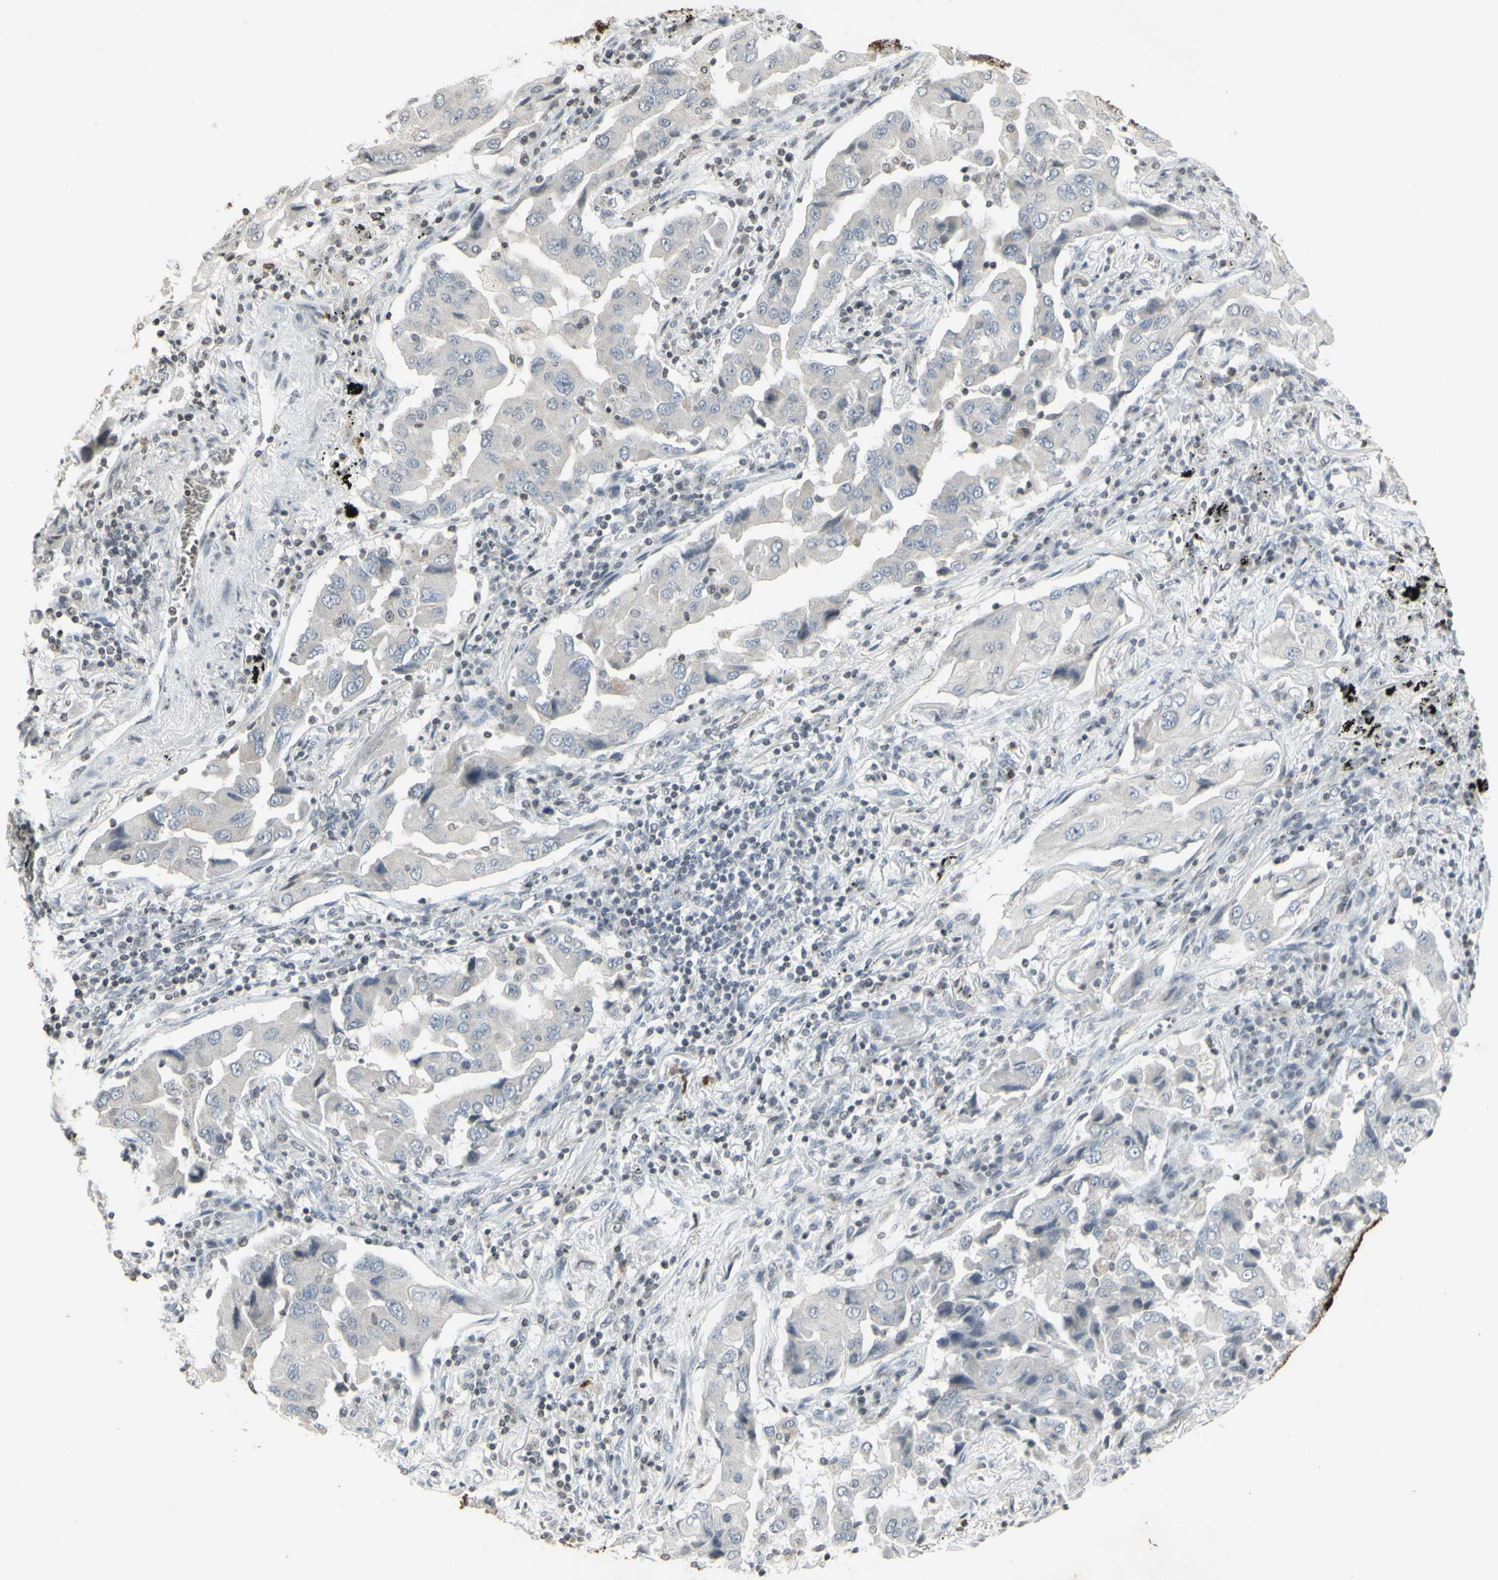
{"staining": {"intensity": "negative", "quantity": "none", "location": "none"}, "tissue": "lung cancer", "cell_type": "Tumor cells", "image_type": "cancer", "snomed": [{"axis": "morphology", "description": "Adenocarcinoma, NOS"}, {"axis": "topography", "description": "Lung"}], "caption": "Immunohistochemistry (IHC) micrograph of human lung cancer (adenocarcinoma) stained for a protein (brown), which demonstrates no positivity in tumor cells. (DAB (3,3'-diaminobenzidine) immunohistochemistry (IHC) visualized using brightfield microscopy, high magnification).", "gene": "MUC5AC", "patient": {"sex": "female", "age": 65}}